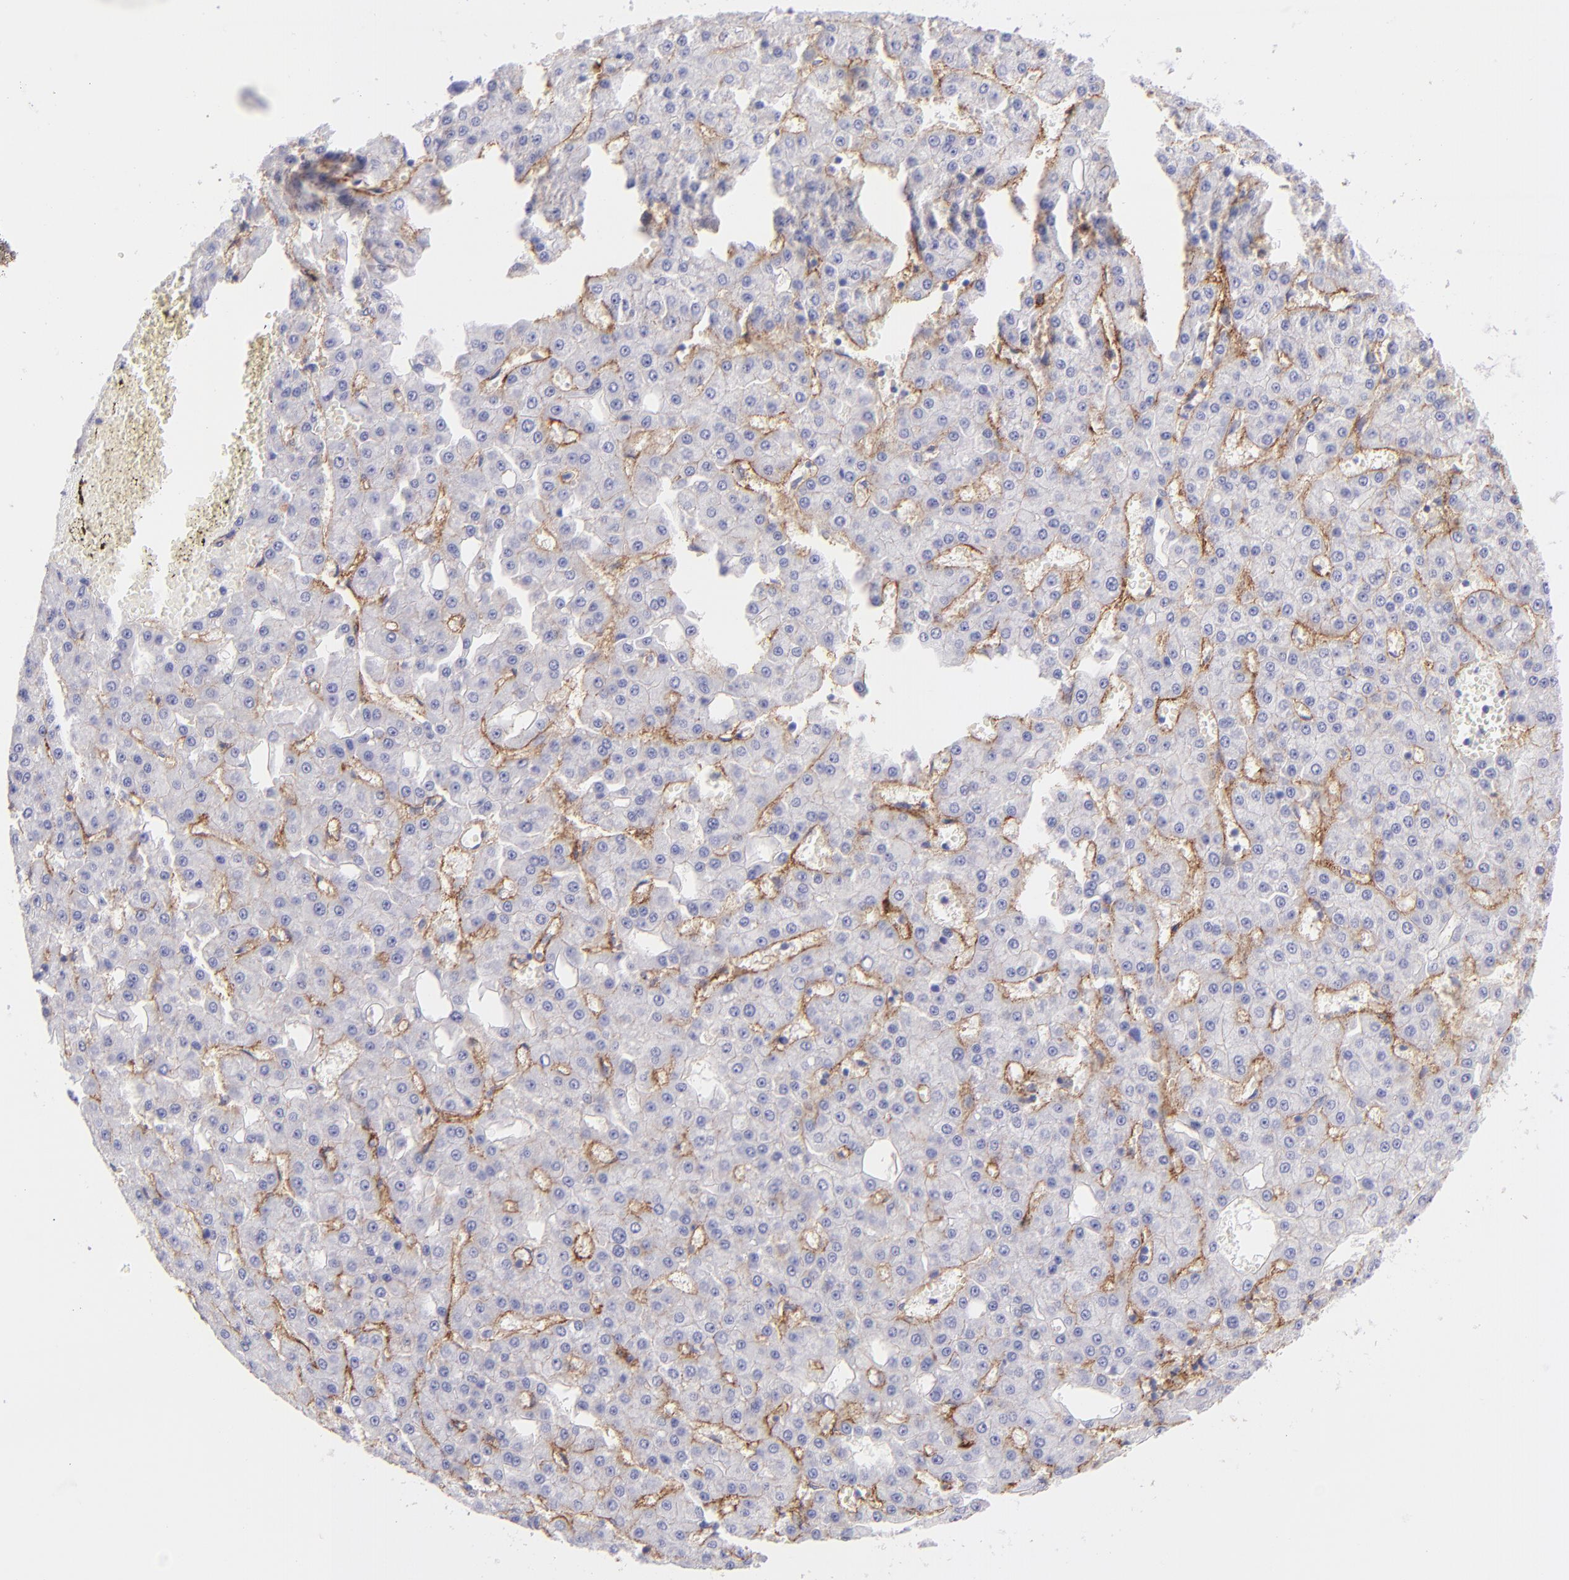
{"staining": {"intensity": "negative", "quantity": "none", "location": "none"}, "tissue": "liver cancer", "cell_type": "Tumor cells", "image_type": "cancer", "snomed": [{"axis": "morphology", "description": "Carcinoma, Hepatocellular, NOS"}, {"axis": "topography", "description": "Liver"}], "caption": "An image of liver hepatocellular carcinoma stained for a protein shows no brown staining in tumor cells. The staining was performed using DAB (3,3'-diaminobenzidine) to visualize the protein expression in brown, while the nuclei were stained in blue with hematoxylin (Magnification: 20x).", "gene": "CD81", "patient": {"sex": "male", "age": 47}}